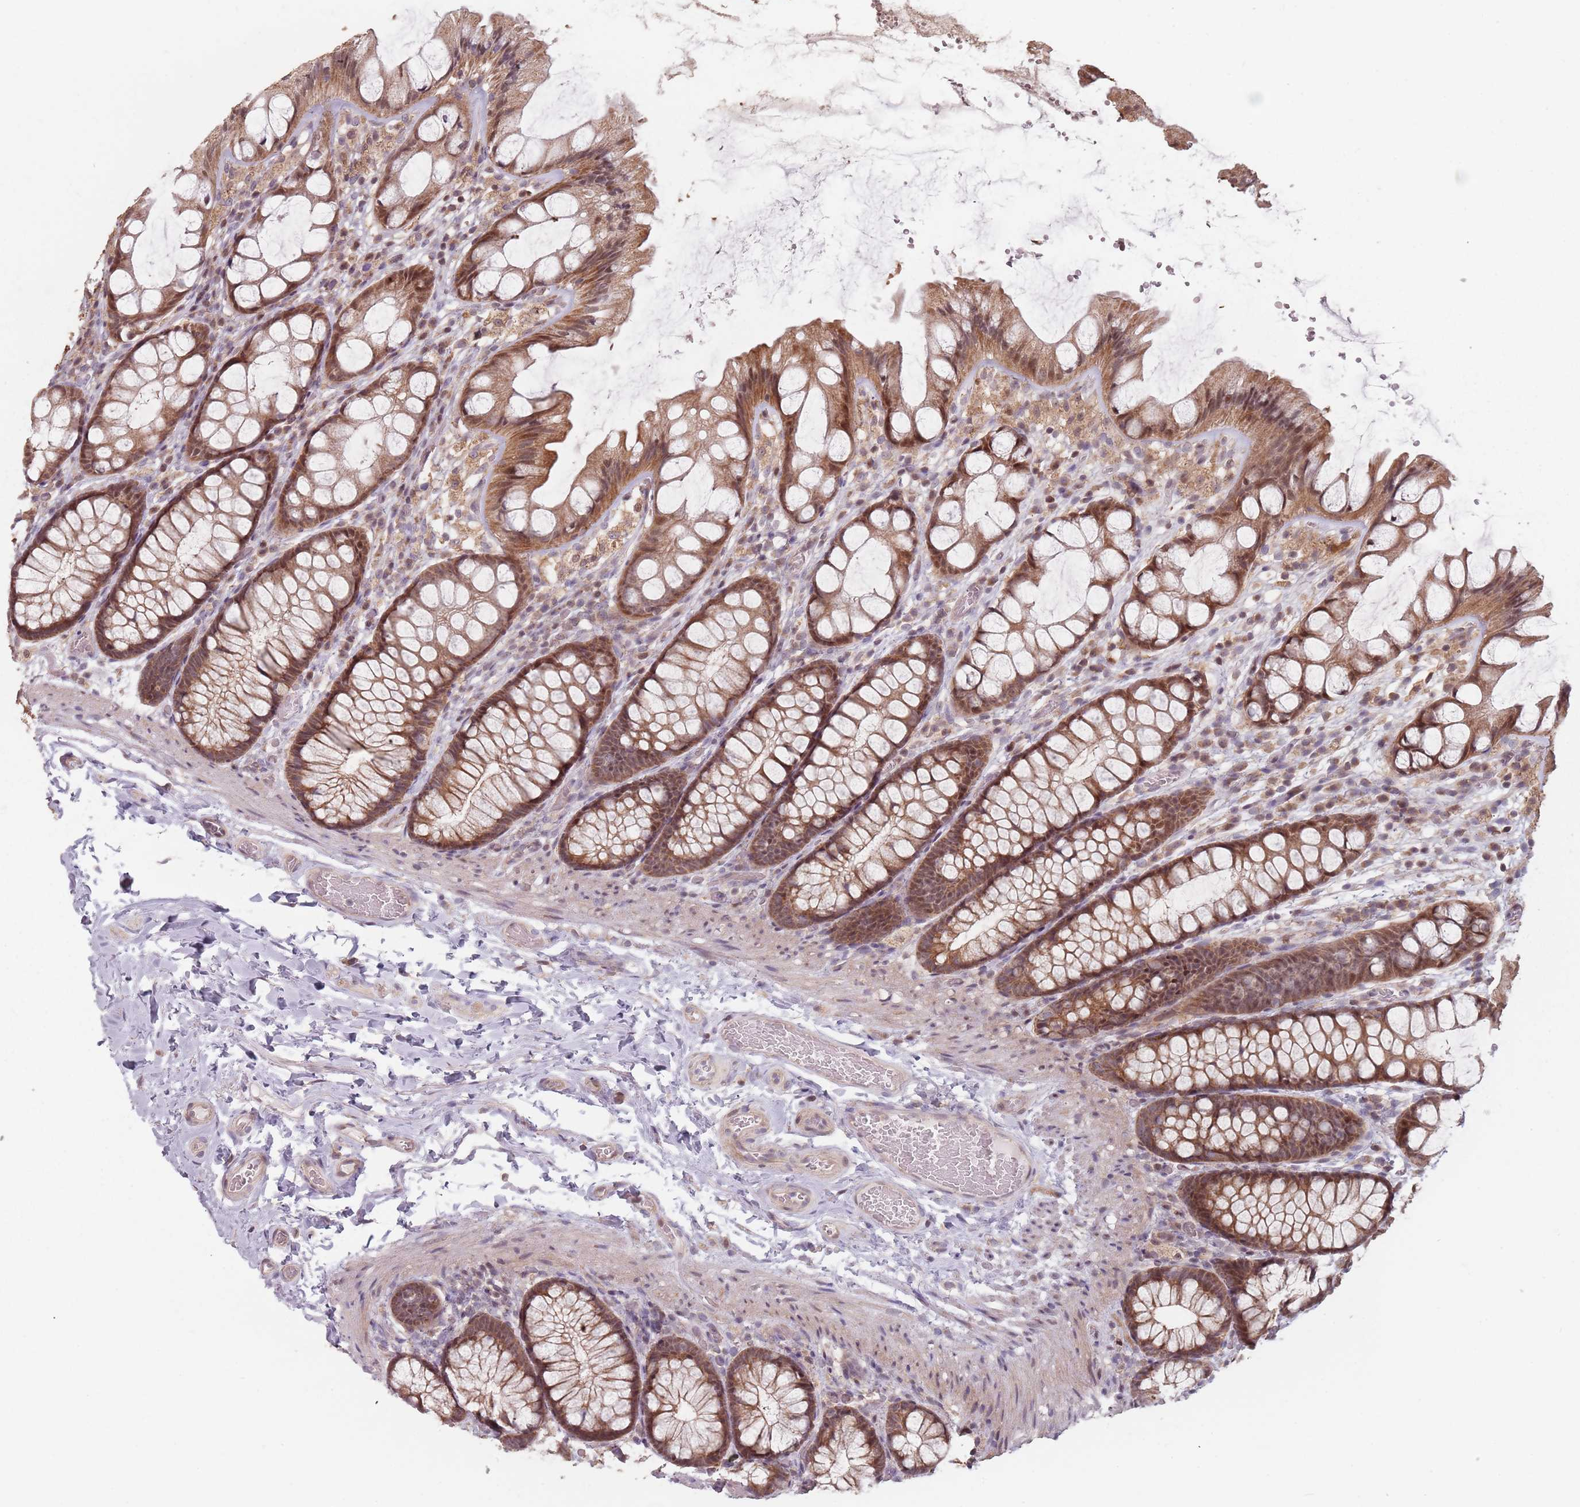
{"staining": {"intensity": "weak", "quantity": ">75%", "location": "cytoplasmic/membranous"}, "tissue": "colon", "cell_type": "Endothelial cells", "image_type": "normal", "snomed": [{"axis": "morphology", "description": "Normal tissue, NOS"}, {"axis": "topography", "description": "Colon"}], "caption": "Protein analysis of unremarkable colon exhibits weak cytoplasmic/membranous positivity in approximately >75% of endothelial cells. Nuclei are stained in blue.", "gene": "VPS52", "patient": {"sex": "male", "age": 47}}